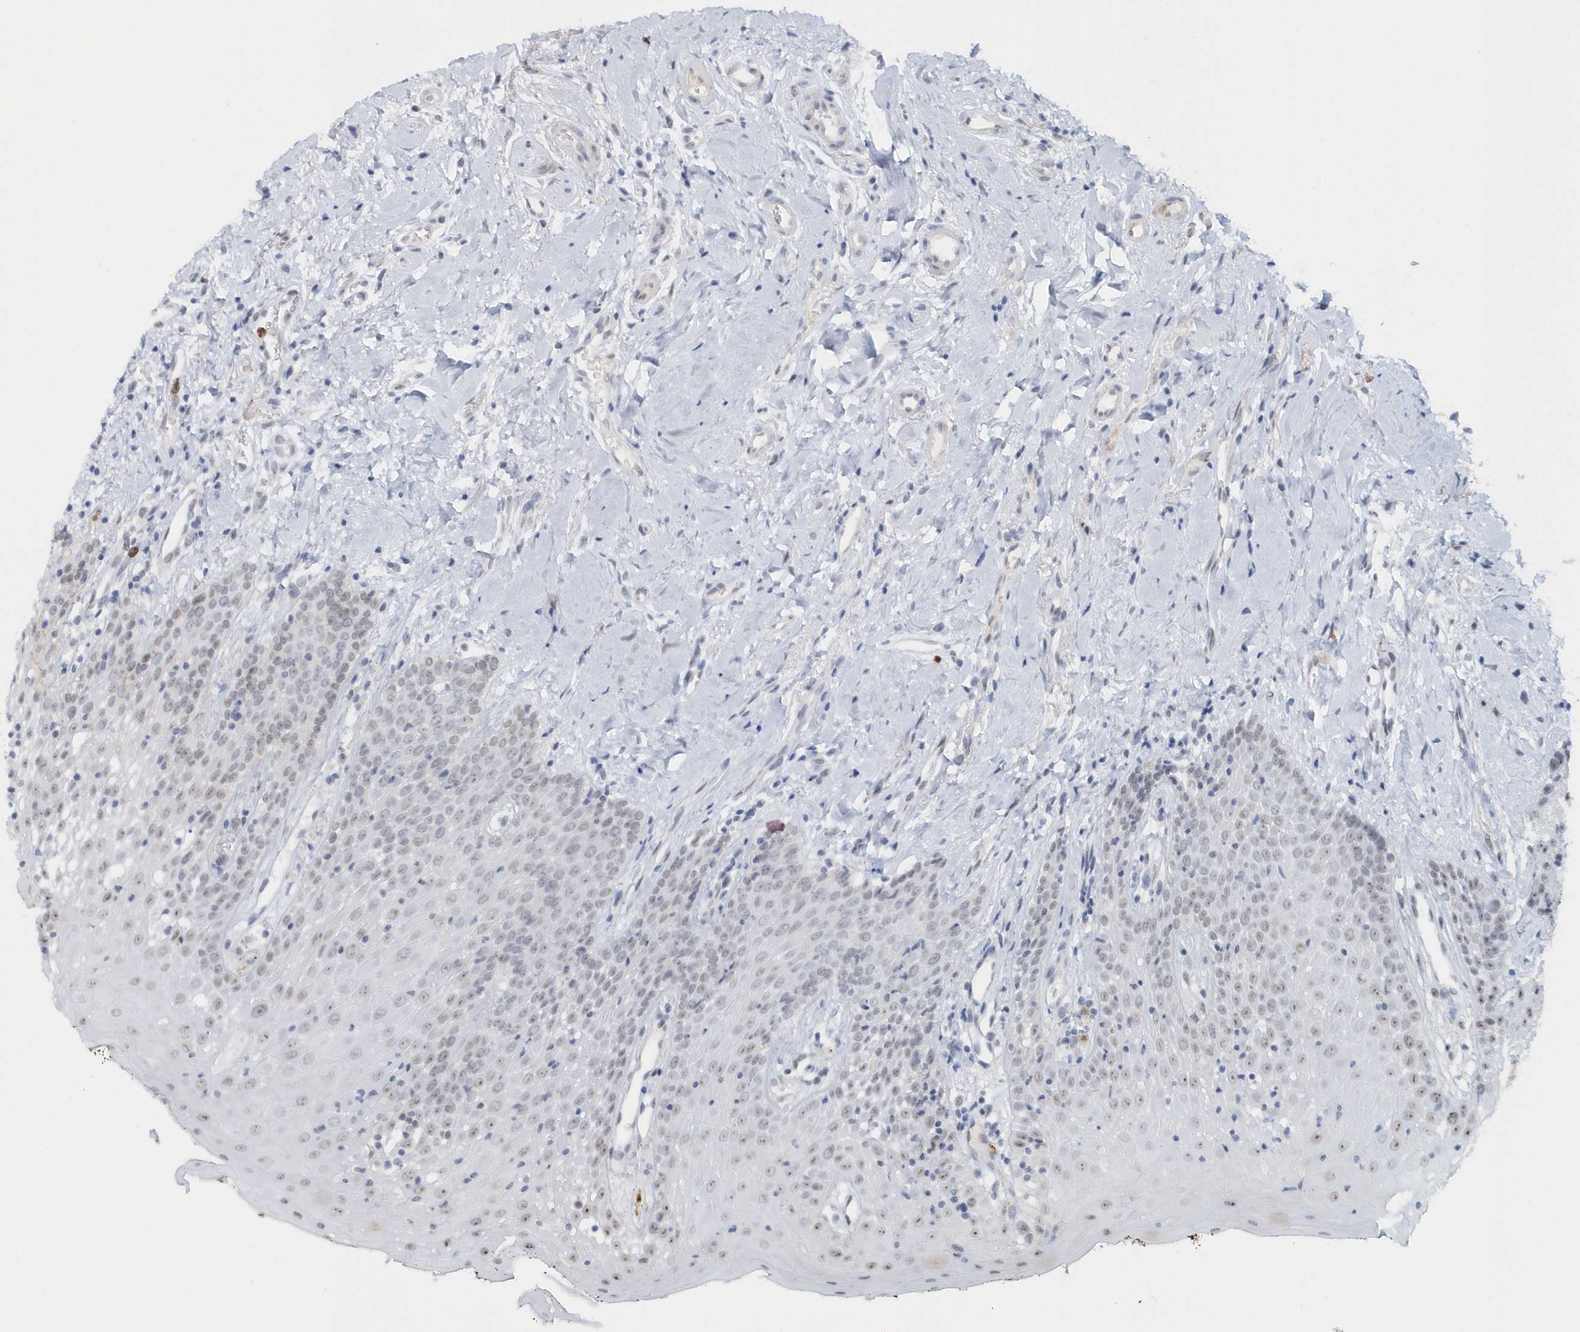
{"staining": {"intensity": "weak", "quantity": "<25%", "location": "nuclear"}, "tissue": "oral mucosa", "cell_type": "Squamous epithelial cells", "image_type": "normal", "snomed": [{"axis": "morphology", "description": "Normal tissue, NOS"}, {"axis": "topography", "description": "Oral tissue"}], "caption": "Squamous epithelial cells show no significant positivity in benign oral mucosa.", "gene": "ASCL4", "patient": {"sex": "male", "age": 74}}